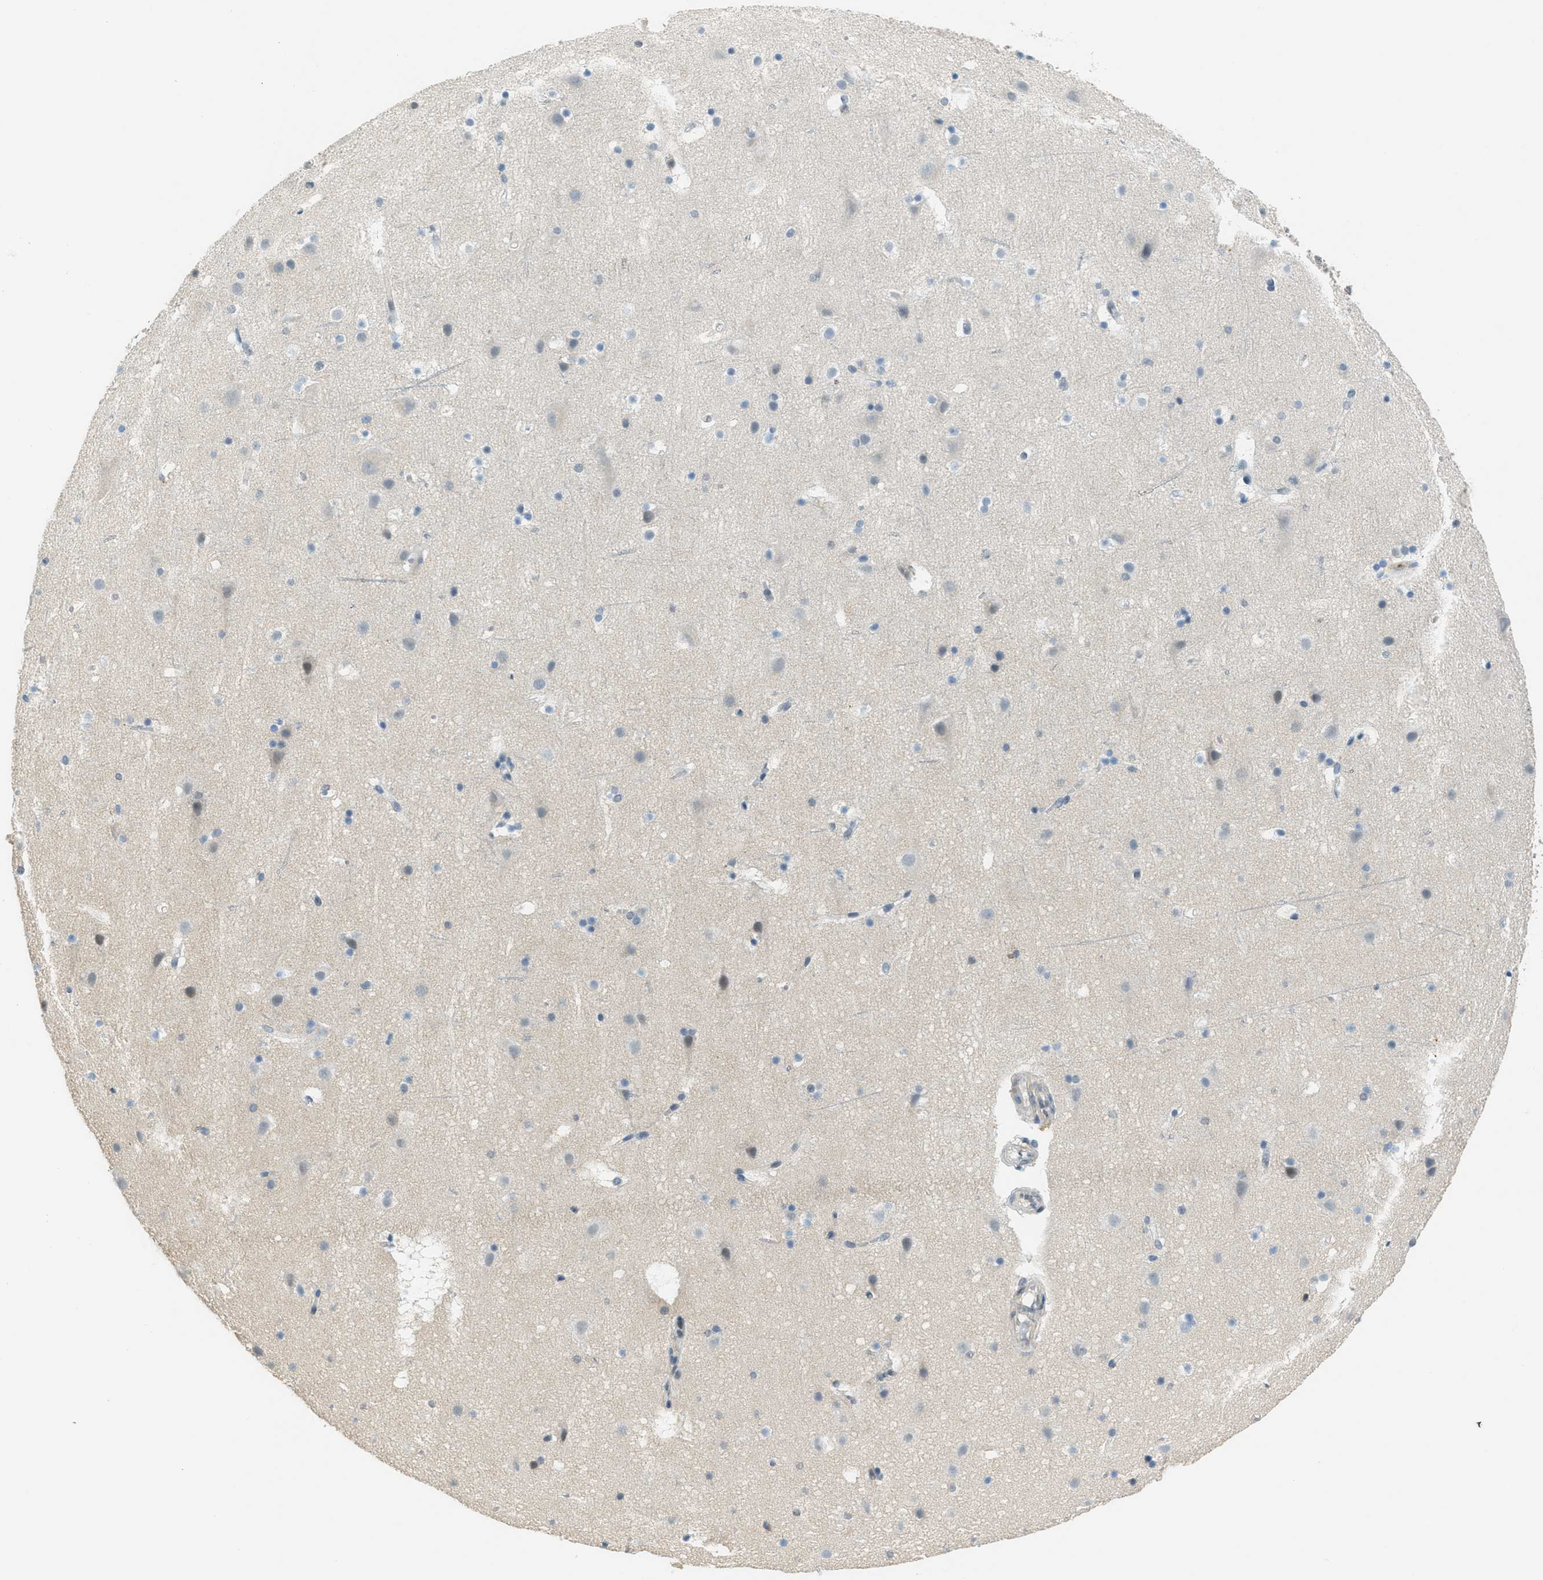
{"staining": {"intensity": "negative", "quantity": "none", "location": "none"}, "tissue": "cerebral cortex", "cell_type": "Endothelial cells", "image_type": "normal", "snomed": [{"axis": "morphology", "description": "Normal tissue, NOS"}, {"axis": "topography", "description": "Cerebral cortex"}], "caption": "The image demonstrates no staining of endothelial cells in normal cerebral cortex.", "gene": "TCF3", "patient": {"sex": "male", "age": 45}}